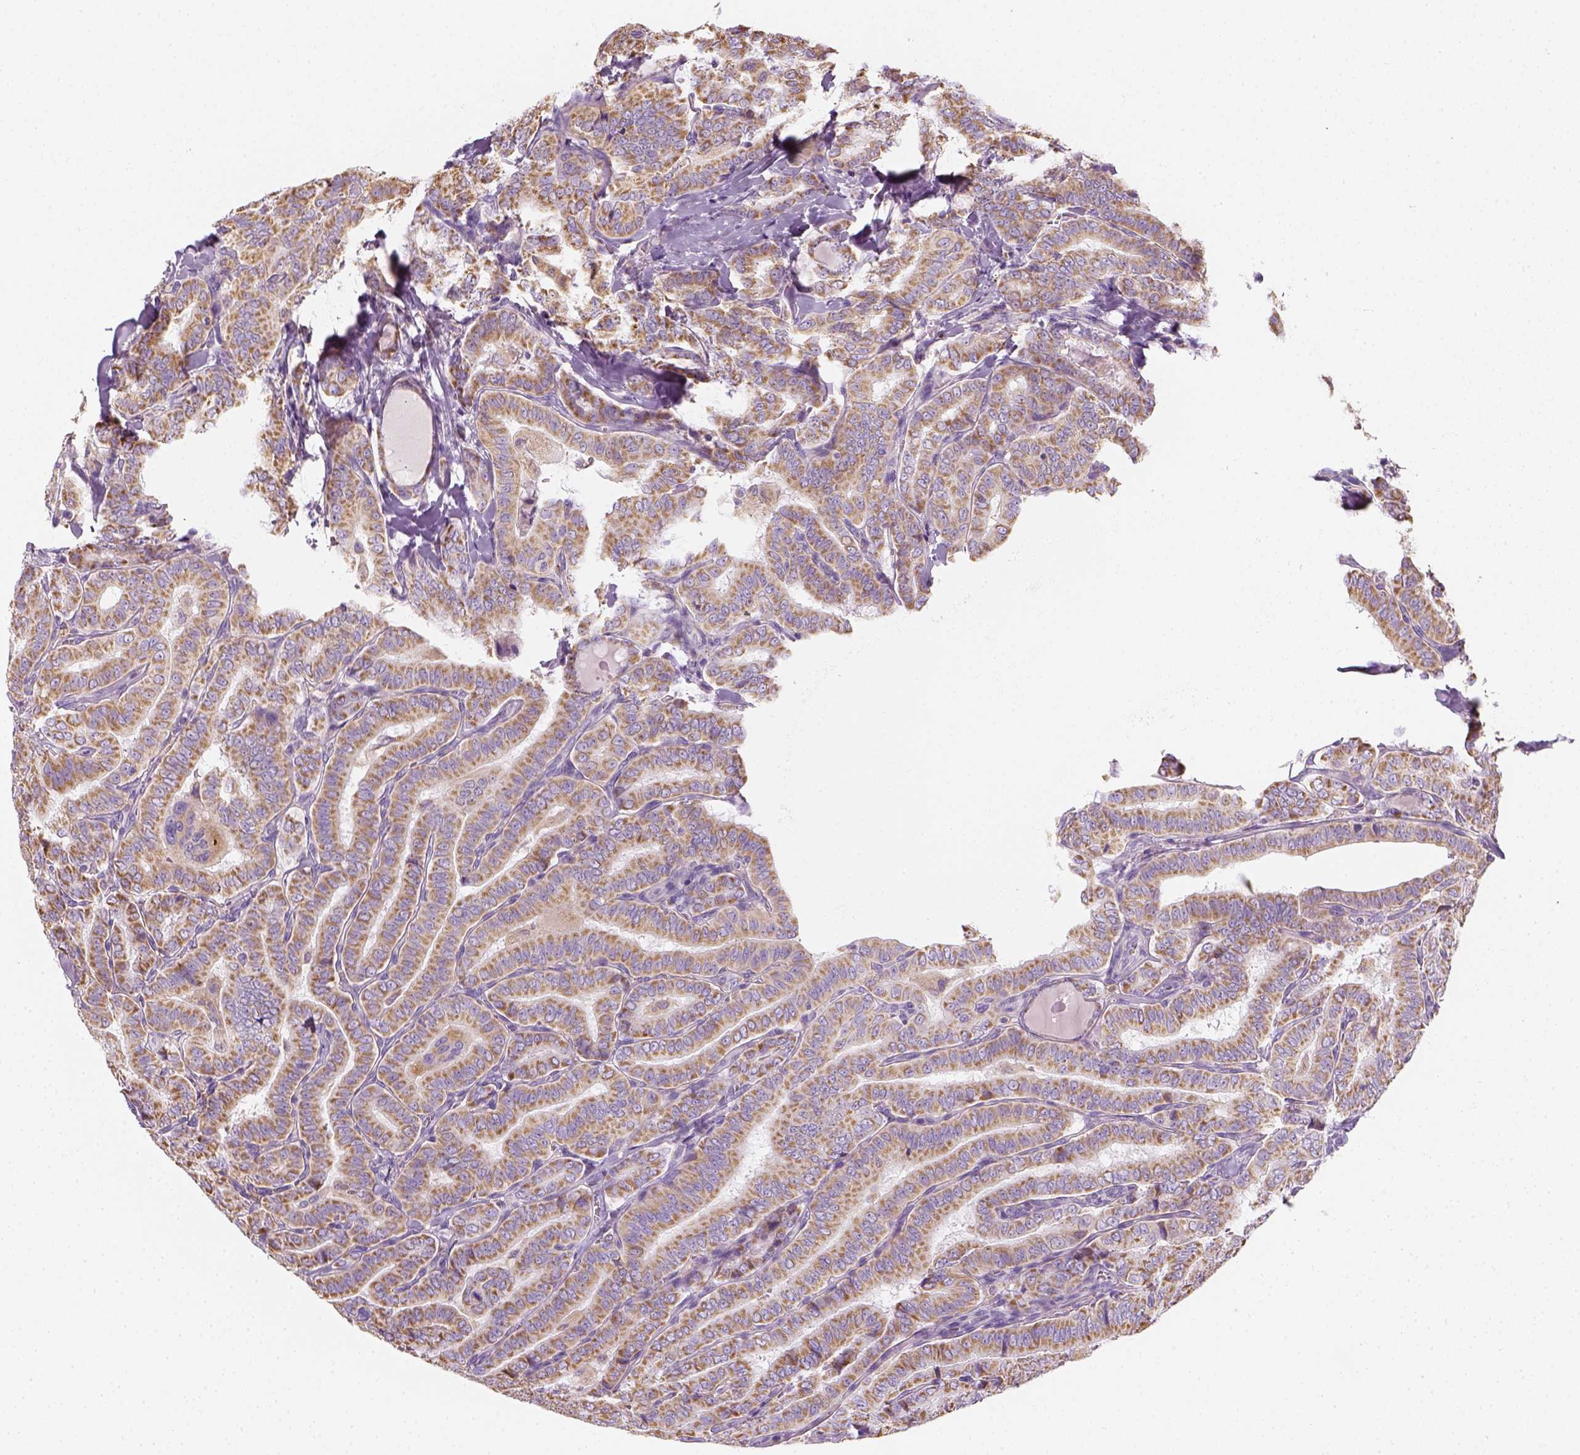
{"staining": {"intensity": "moderate", "quantity": ">75%", "location": "cytoplasmic/membranous"}, "tissue": "thyroid cancer", "cell_type": "Tumor cells", "image_type": "cancer", "snomed": [{"axis": "morphology", "description": "Papillary adenocarcinoma, NOS"}, {"axis": "morphology", "description": "Papillary adenoma metastatic"}, {"axis": "topography", "description": "Thyroid gland"}], "caption": "Thyroid papillary adenoma metastatic stained with DAB IHC displays medium levels of moderate cytoplasmic/membranous positivity in about >75% of tumor cells.", "gene": "AWAT2", "patient": {"sex": "female", "age": 50}}